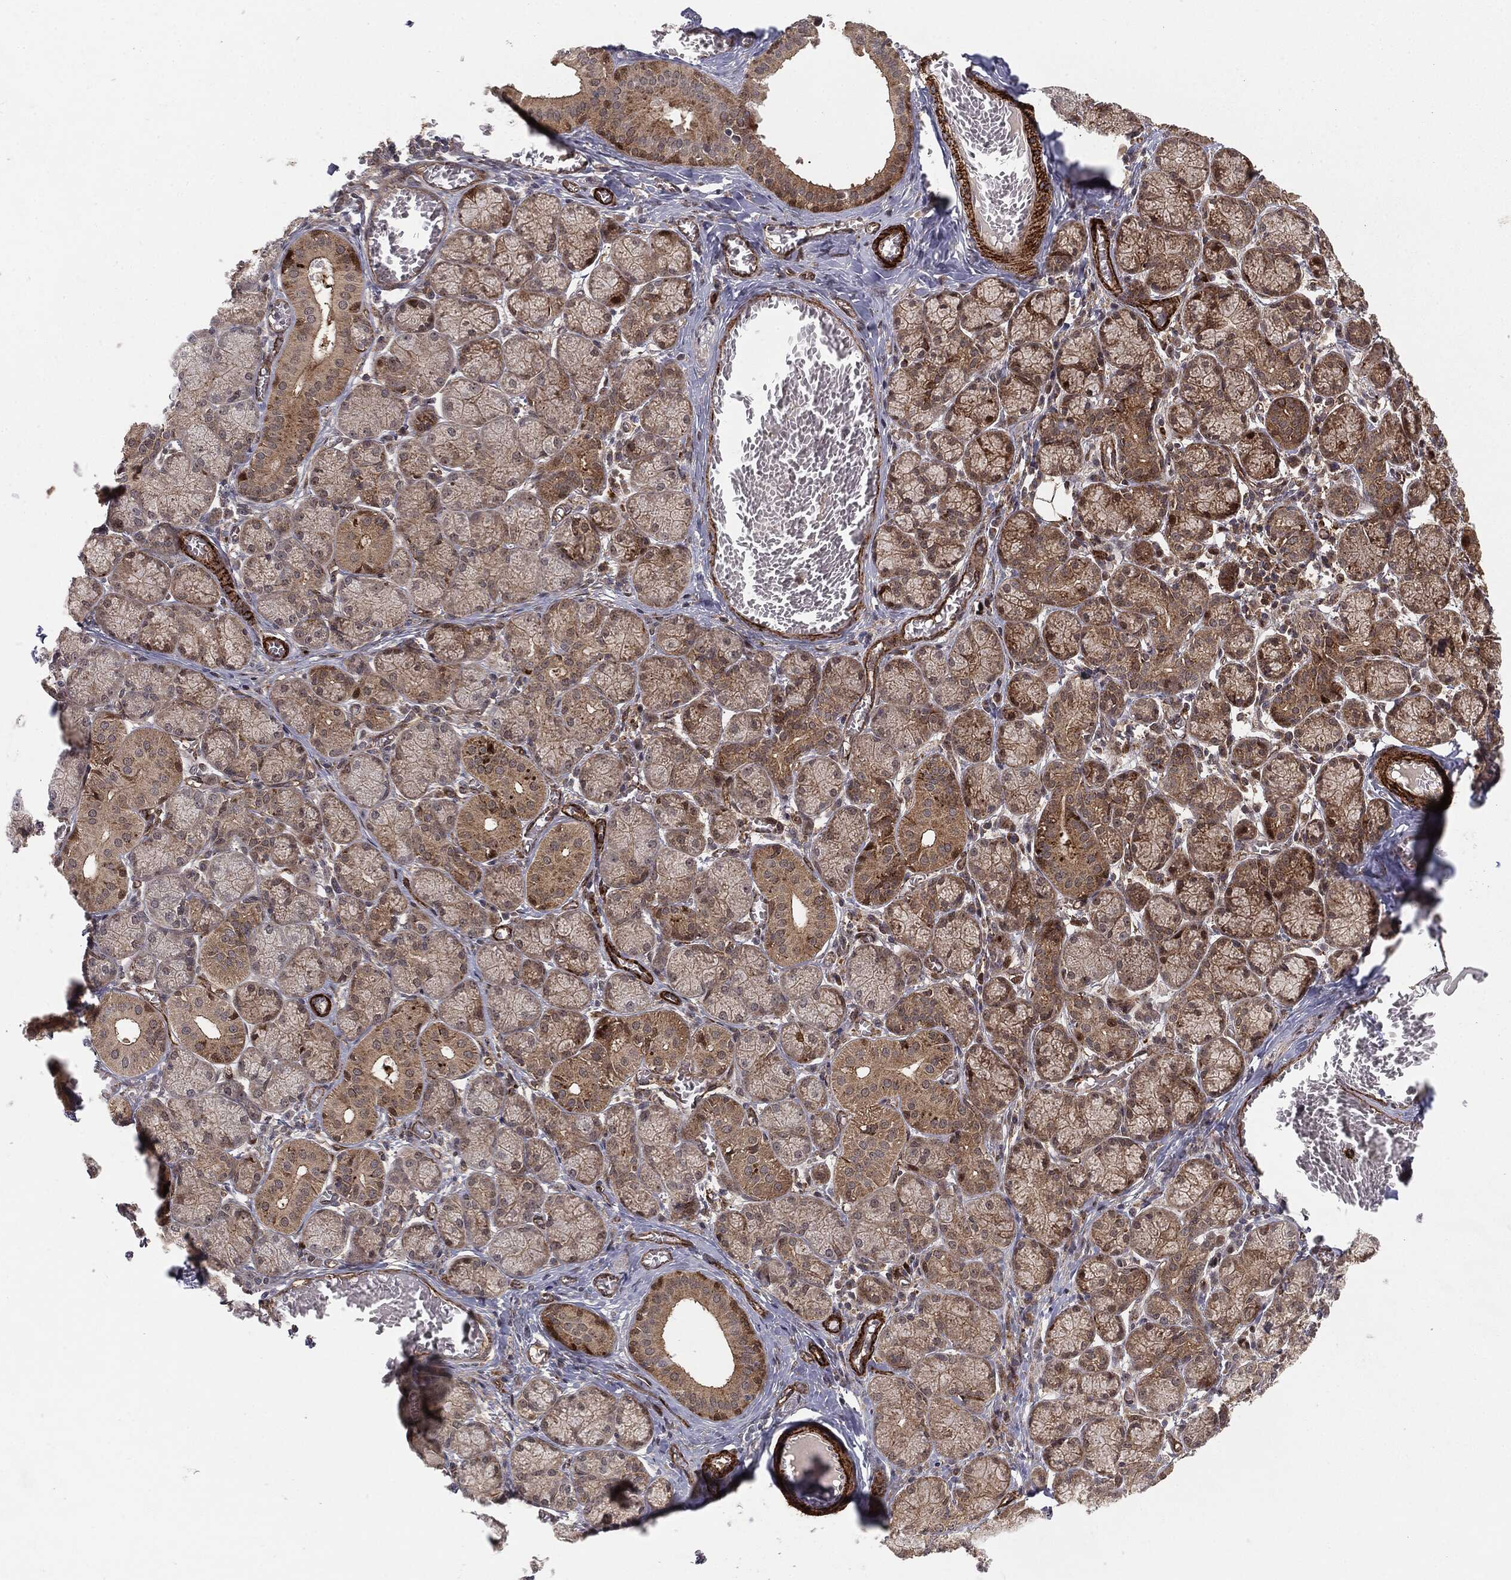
{"staining": {"intensity": "moderate", "quantity": ">75%", "location": "cytoplasmic/membranous"}, "tissue": "salivary gland", "cell_type": "Glandular cells", "image_type": "normal", "snomed": [{"axis": "morphology", "description": "Normal tissue, NOS"}, {"axis": "topography", "description": "Salivary gland"}, {"axis": "topography", "description": "Peripheral nerve tissue"}], "caption": "Immunohistochemical staining of benign salivary gland exhibits moderate cytoplasmic/membranous protein expression in approximately >75% of glandular cells.", "gene": "PTEN", "patient": {"sex": "female", "age": 24}}